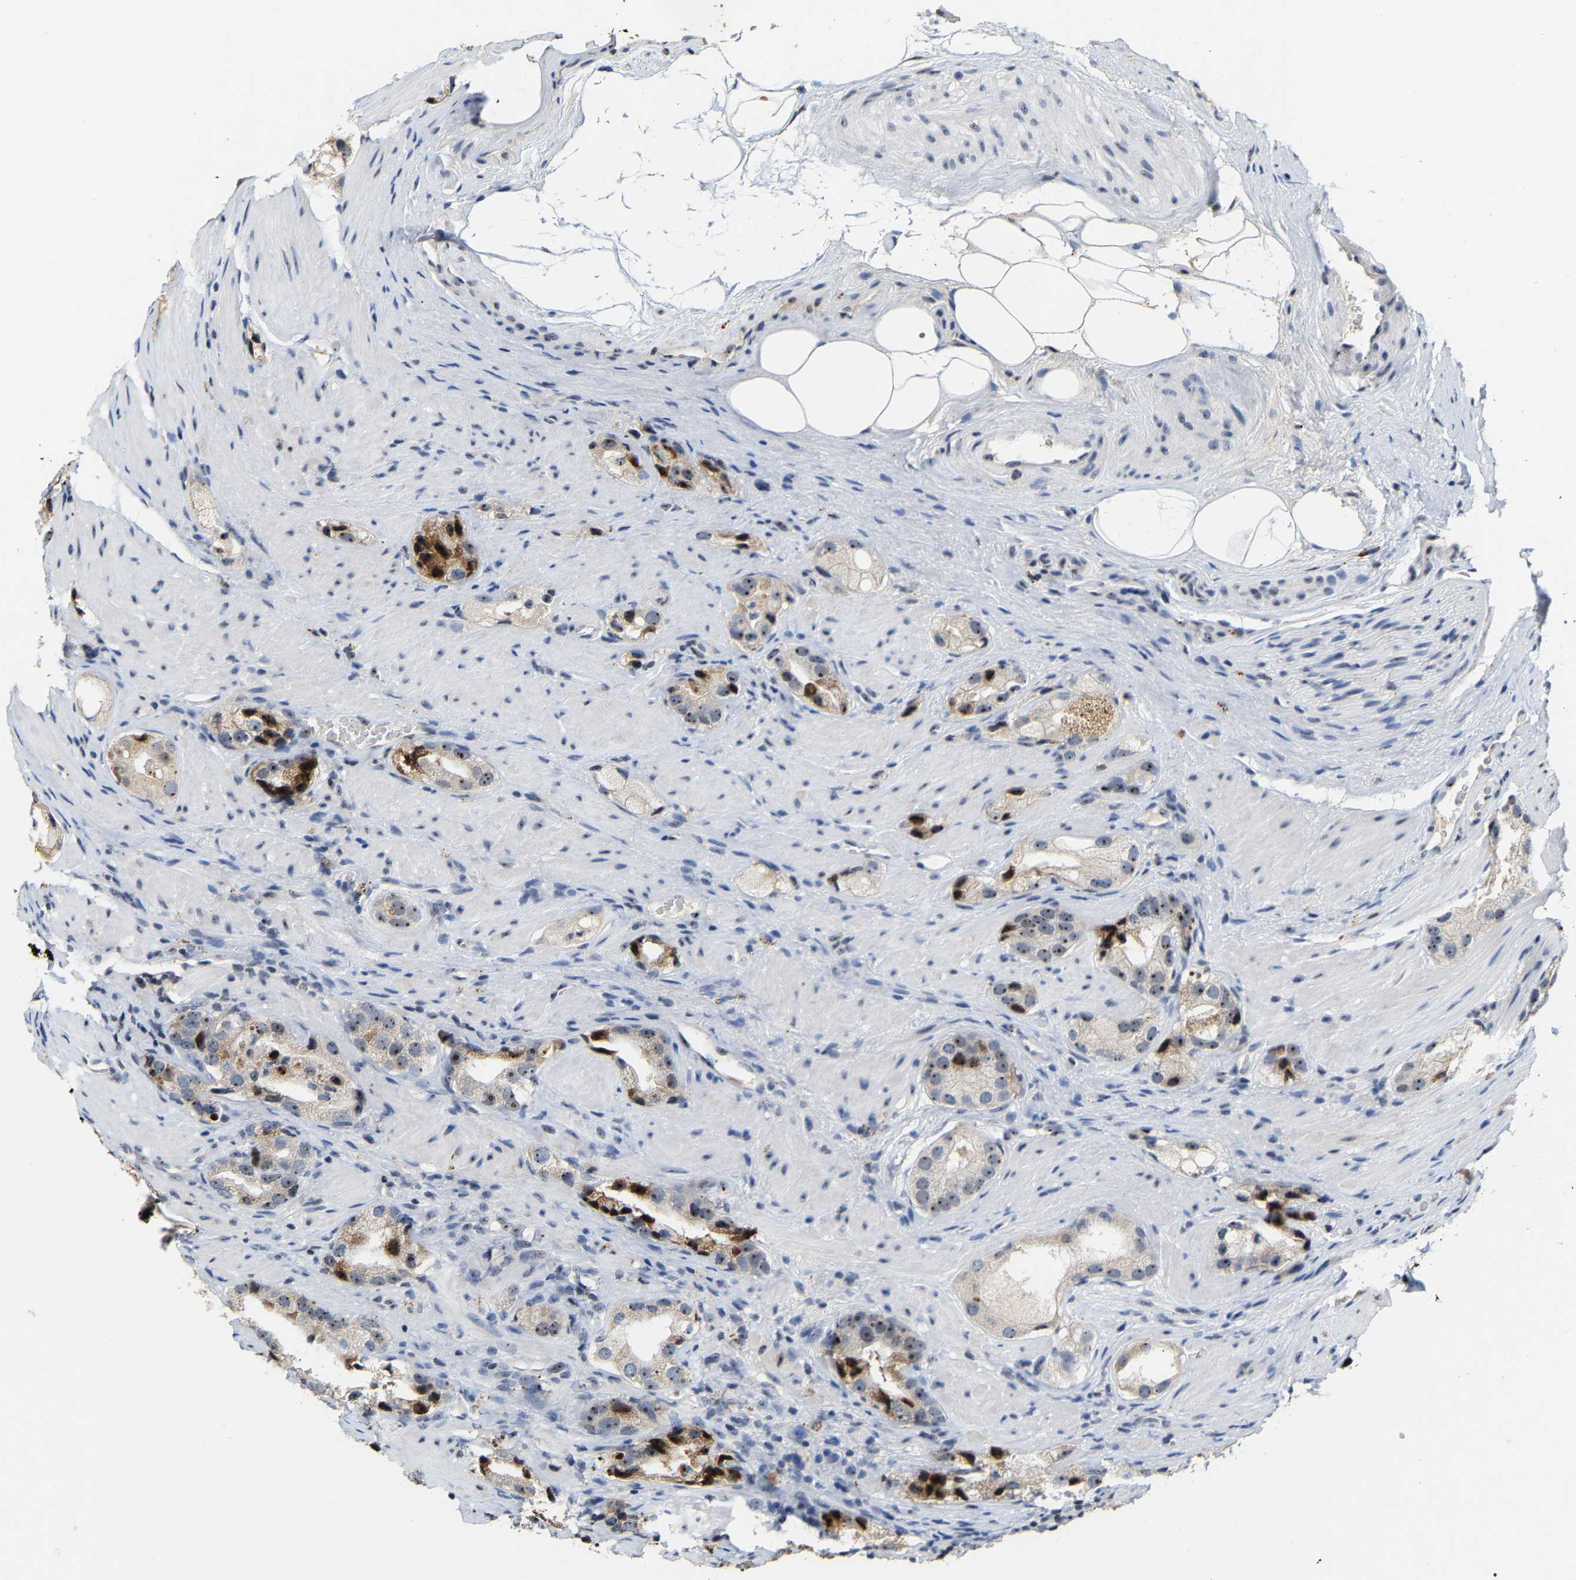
{"staining": {"intensity": "strong", "quantity": "<25%", "location": "cytoplasmic/membranous,nuclear"}, "tissue": "prostate cancer", "cell_type": "Tumor cells", "image_type": "cancer", "snomed": [{"axis": "morphology", "description": "Adenocarcinoma, High grade"}, {"axis": "topography", "description": "Prostate"}], "caption": "This image displays immunohistochemistry staining of prostate adenocarcinoma (high-grade), with medium strong cytoplasmic/membranous and nuclear staining in about <25% of tumor cells.", "gene": "NOP58", "patient": {"sex": "male", "age": 63}}